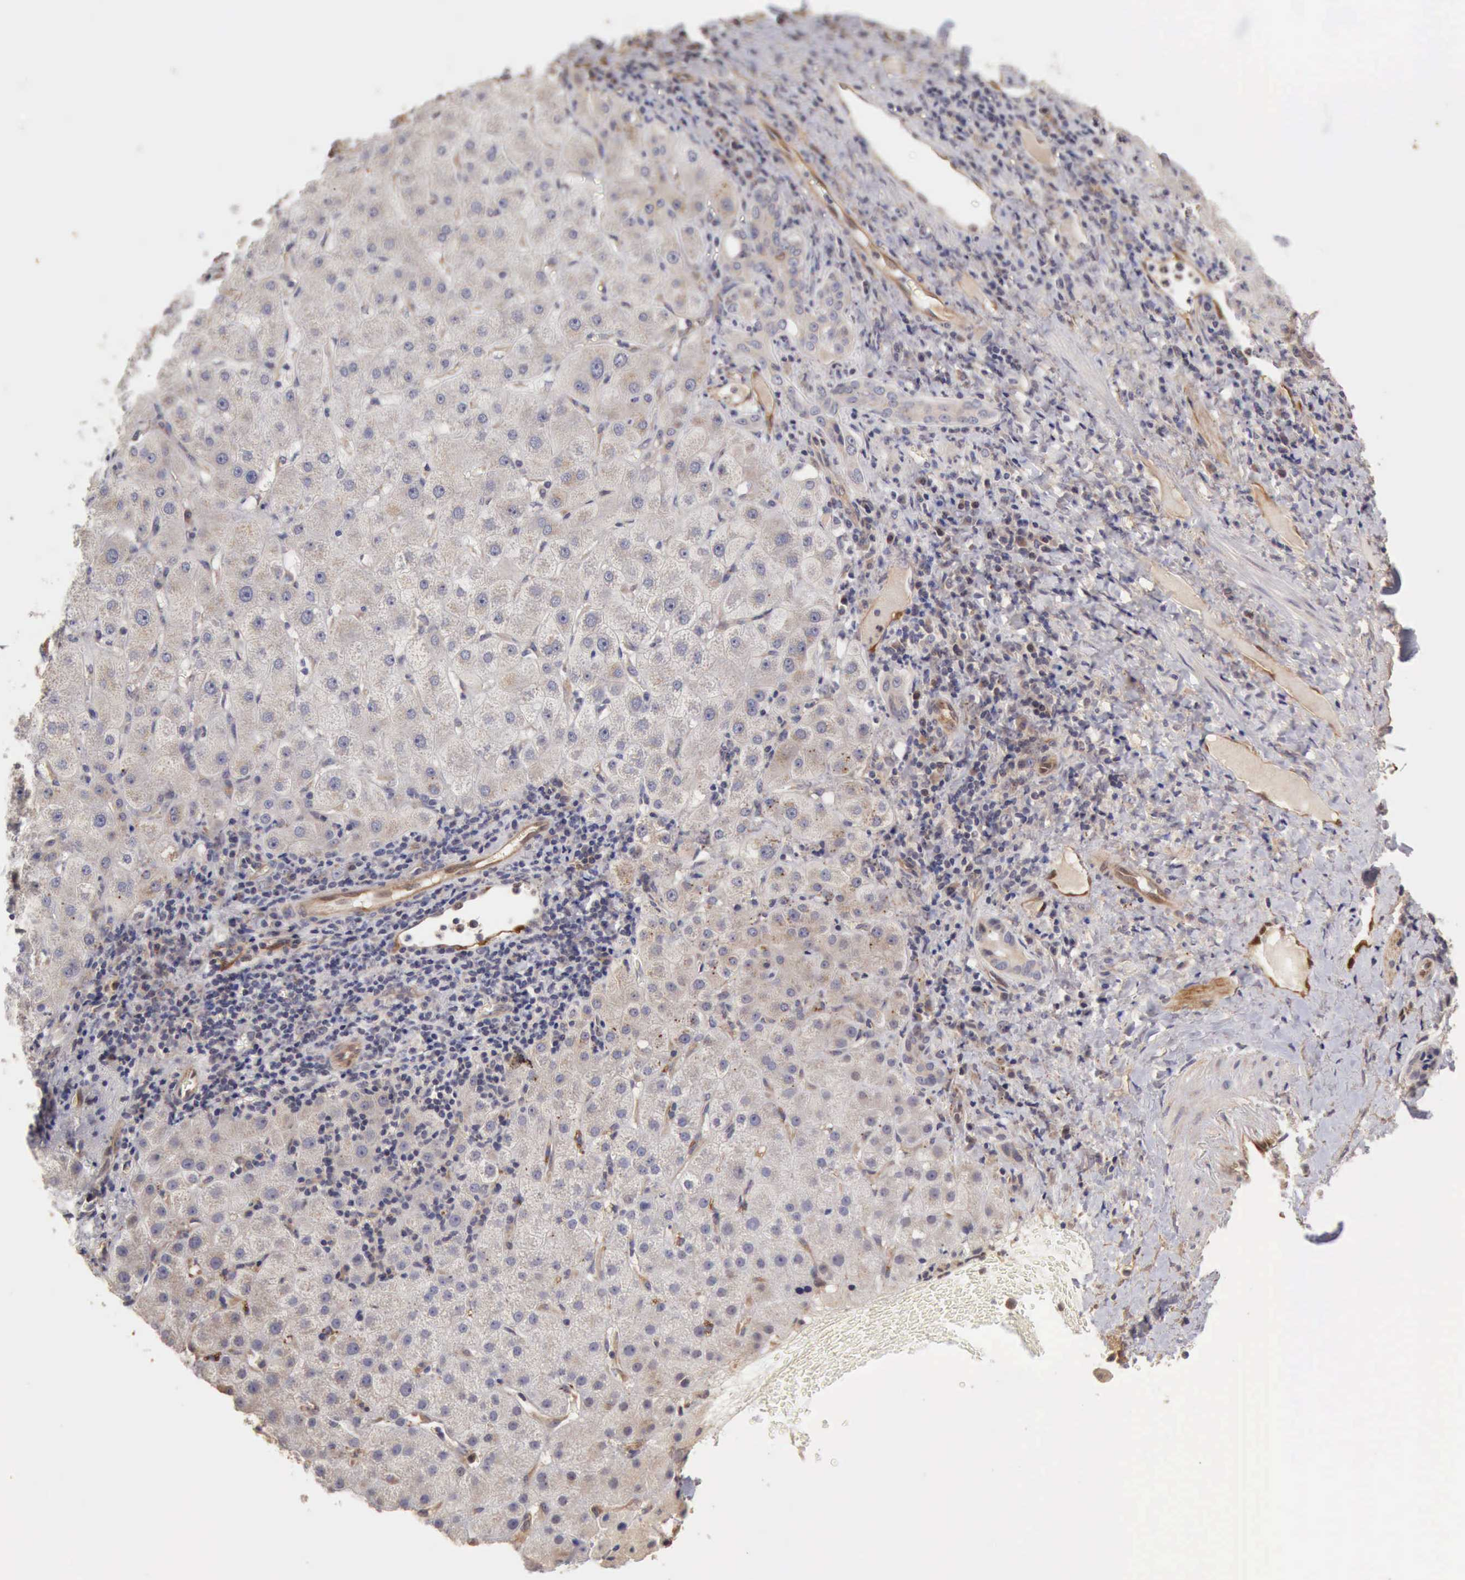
{"staining": {"intensity": "negative", "quantity": "none", "location": "none"}, "tissue": "liver cancer", "cell_type": "Tumor cells", "image_type": "cancer", "snomed": [{"axis": "morphology", "description": "Cholangiocarcinoma"}, {"axis": "topography", "description": "Liver"}], "caption": "A photomicrograph of human cholangiocarcinoma (liver) is negative for staining in tumor cells.", "gene": "BMX", "patient": {"sex": "female", "age": 79}}